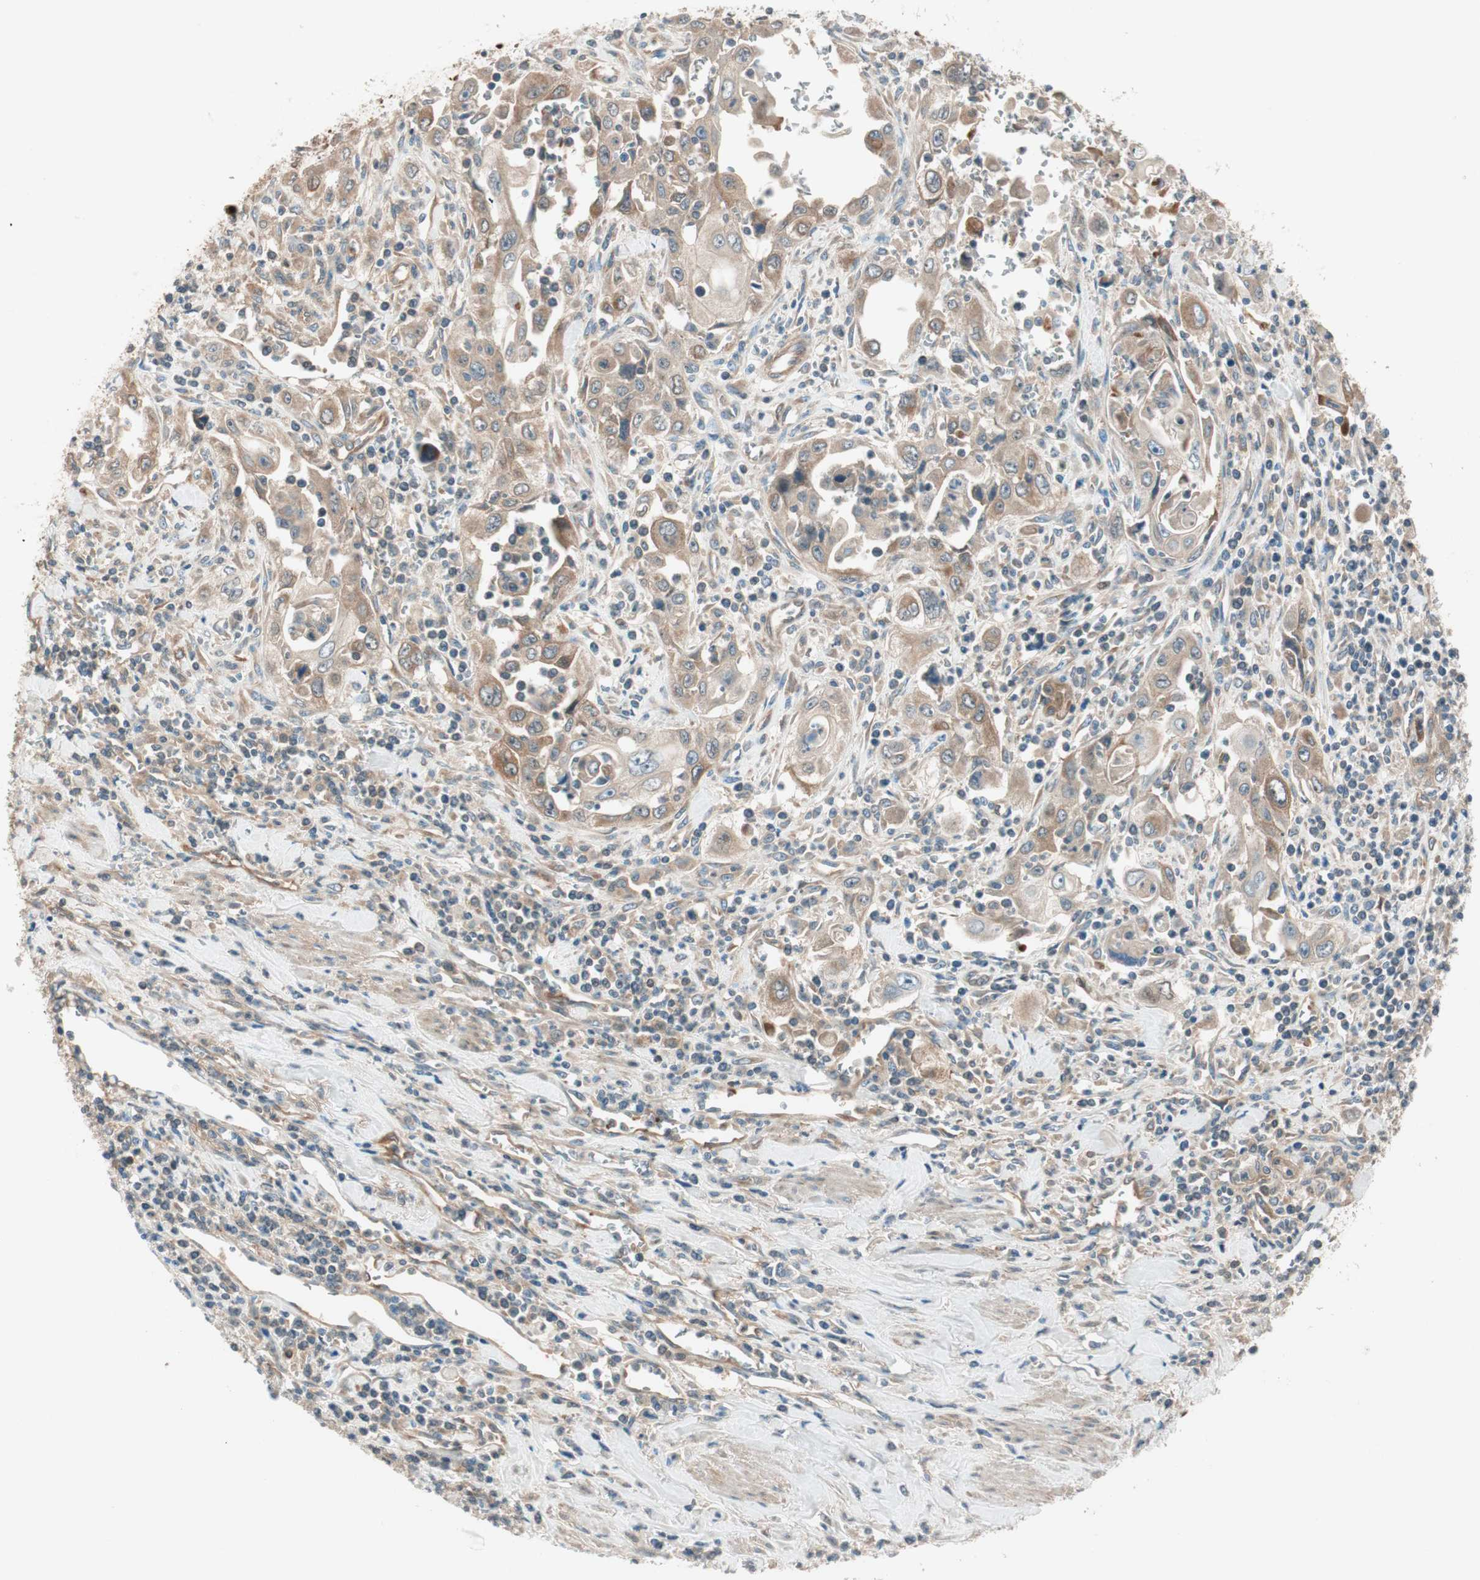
{"staining": {"intensity": "moderate", "quantity": ">75%", "location": "cytoplasmic/membranous"}, "tissue": "pancreatic cancer", "cell_type": "Tumor cells", "image_type": "cancer", "snomed": [{"axis": "morphology", "description": "Adenocarcinoma, NOS"}, {"axis": "topography", "description": "Pancreas"}], "caption": "About >75% of tumor cells in adenocarcinoma (pancreatic) display moderate cytoplasmic/membranous protein staining as visualized by brown immunohistochemical staining.", "gene": "GALT", "patient": {"sex": "male", "age": 70}}